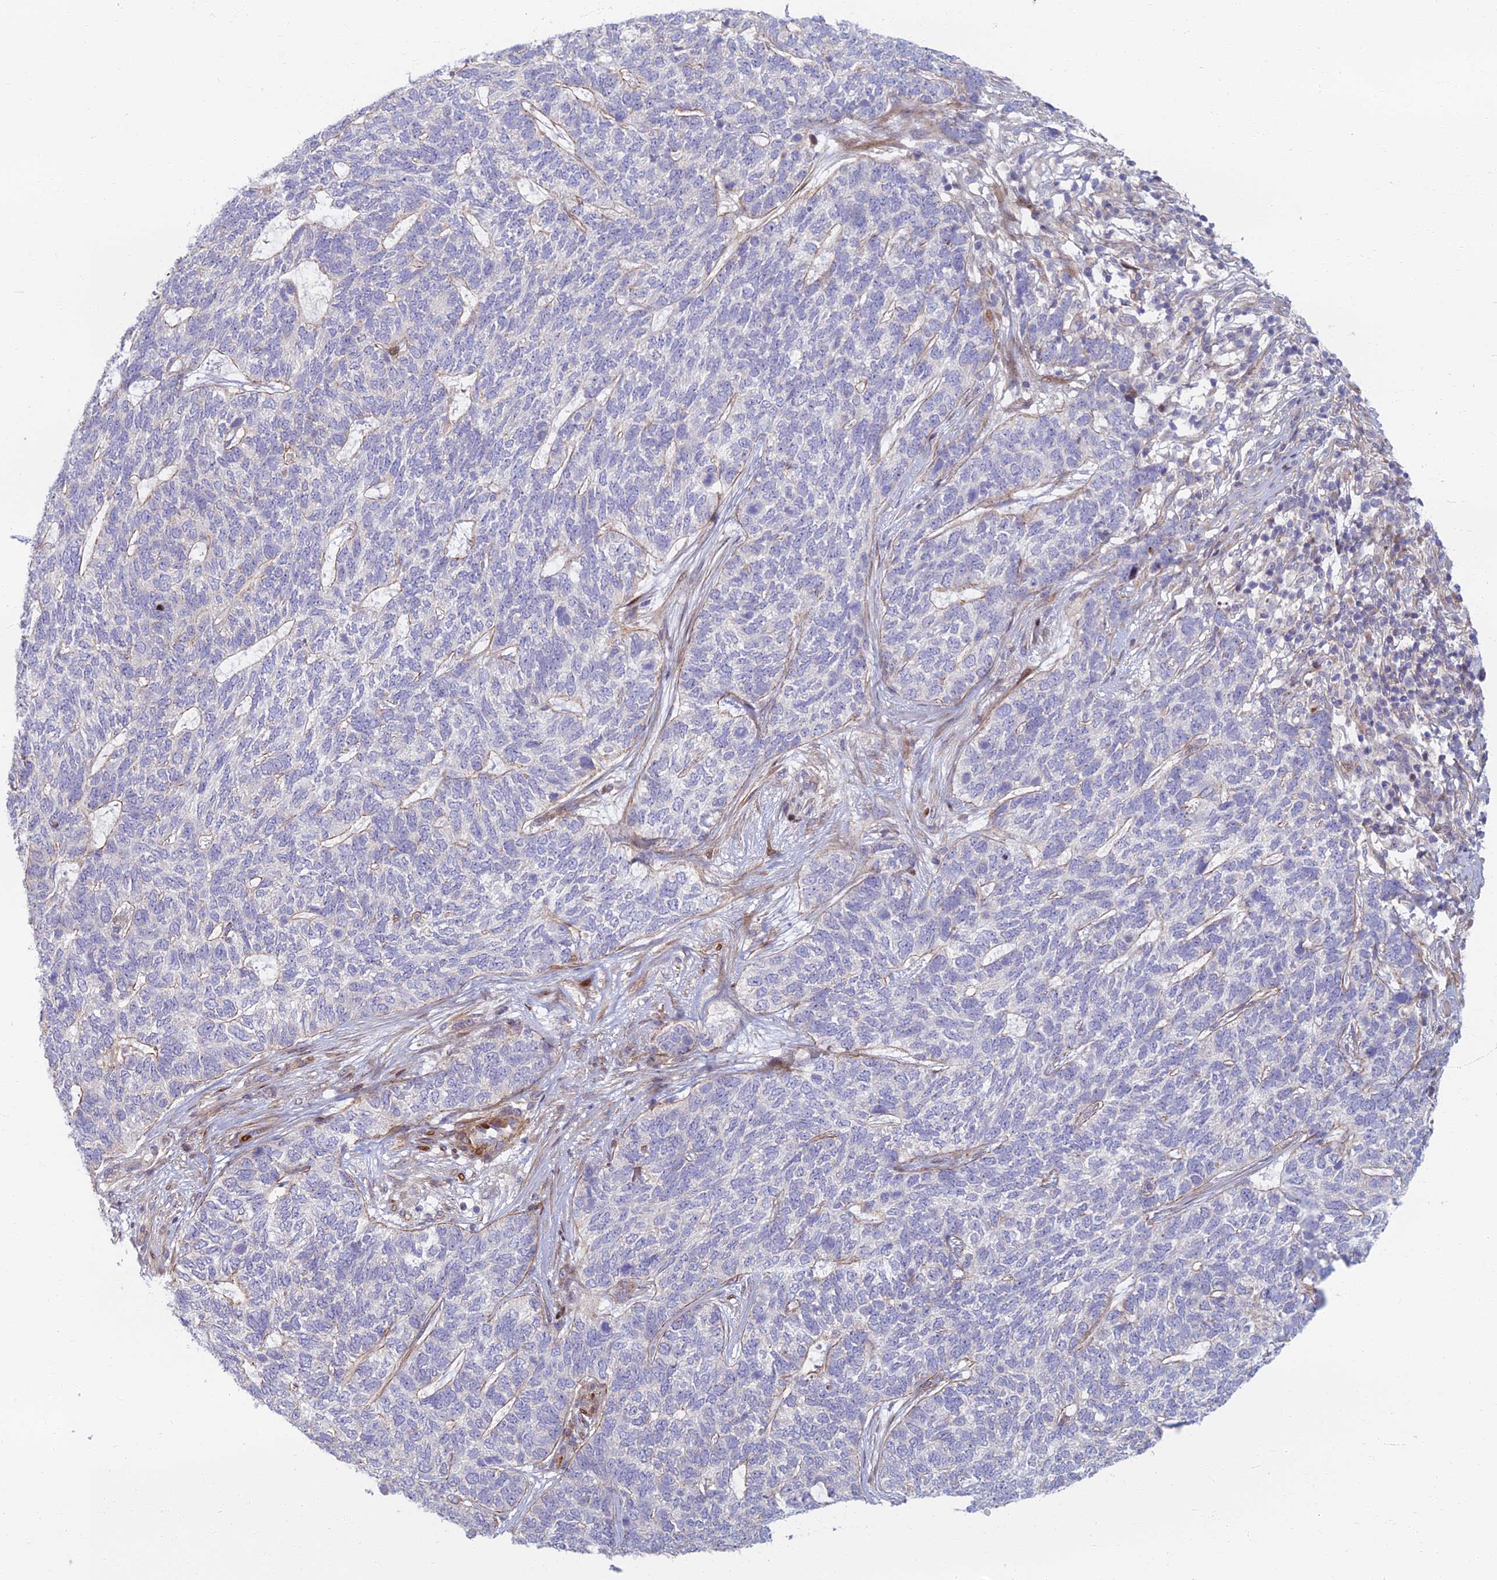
{"staining": {"intensity": "negative", "quantity": "none", "location": "none"}, "tissue": "skin cancer", "cell_type": "Tumor cells", "image_type": "cancer", "snomed": [{"axis": "morphology", "description": "Basal cell carcinoma"}, {"axis": "topography", "description": "Skin"}], "caption": "Protein analysis of basal cell carcinoma (skin) displays no significant expression in tumor cells.", "gene": "C15orf40", "patient": {"sex": "female", "age": 65}}